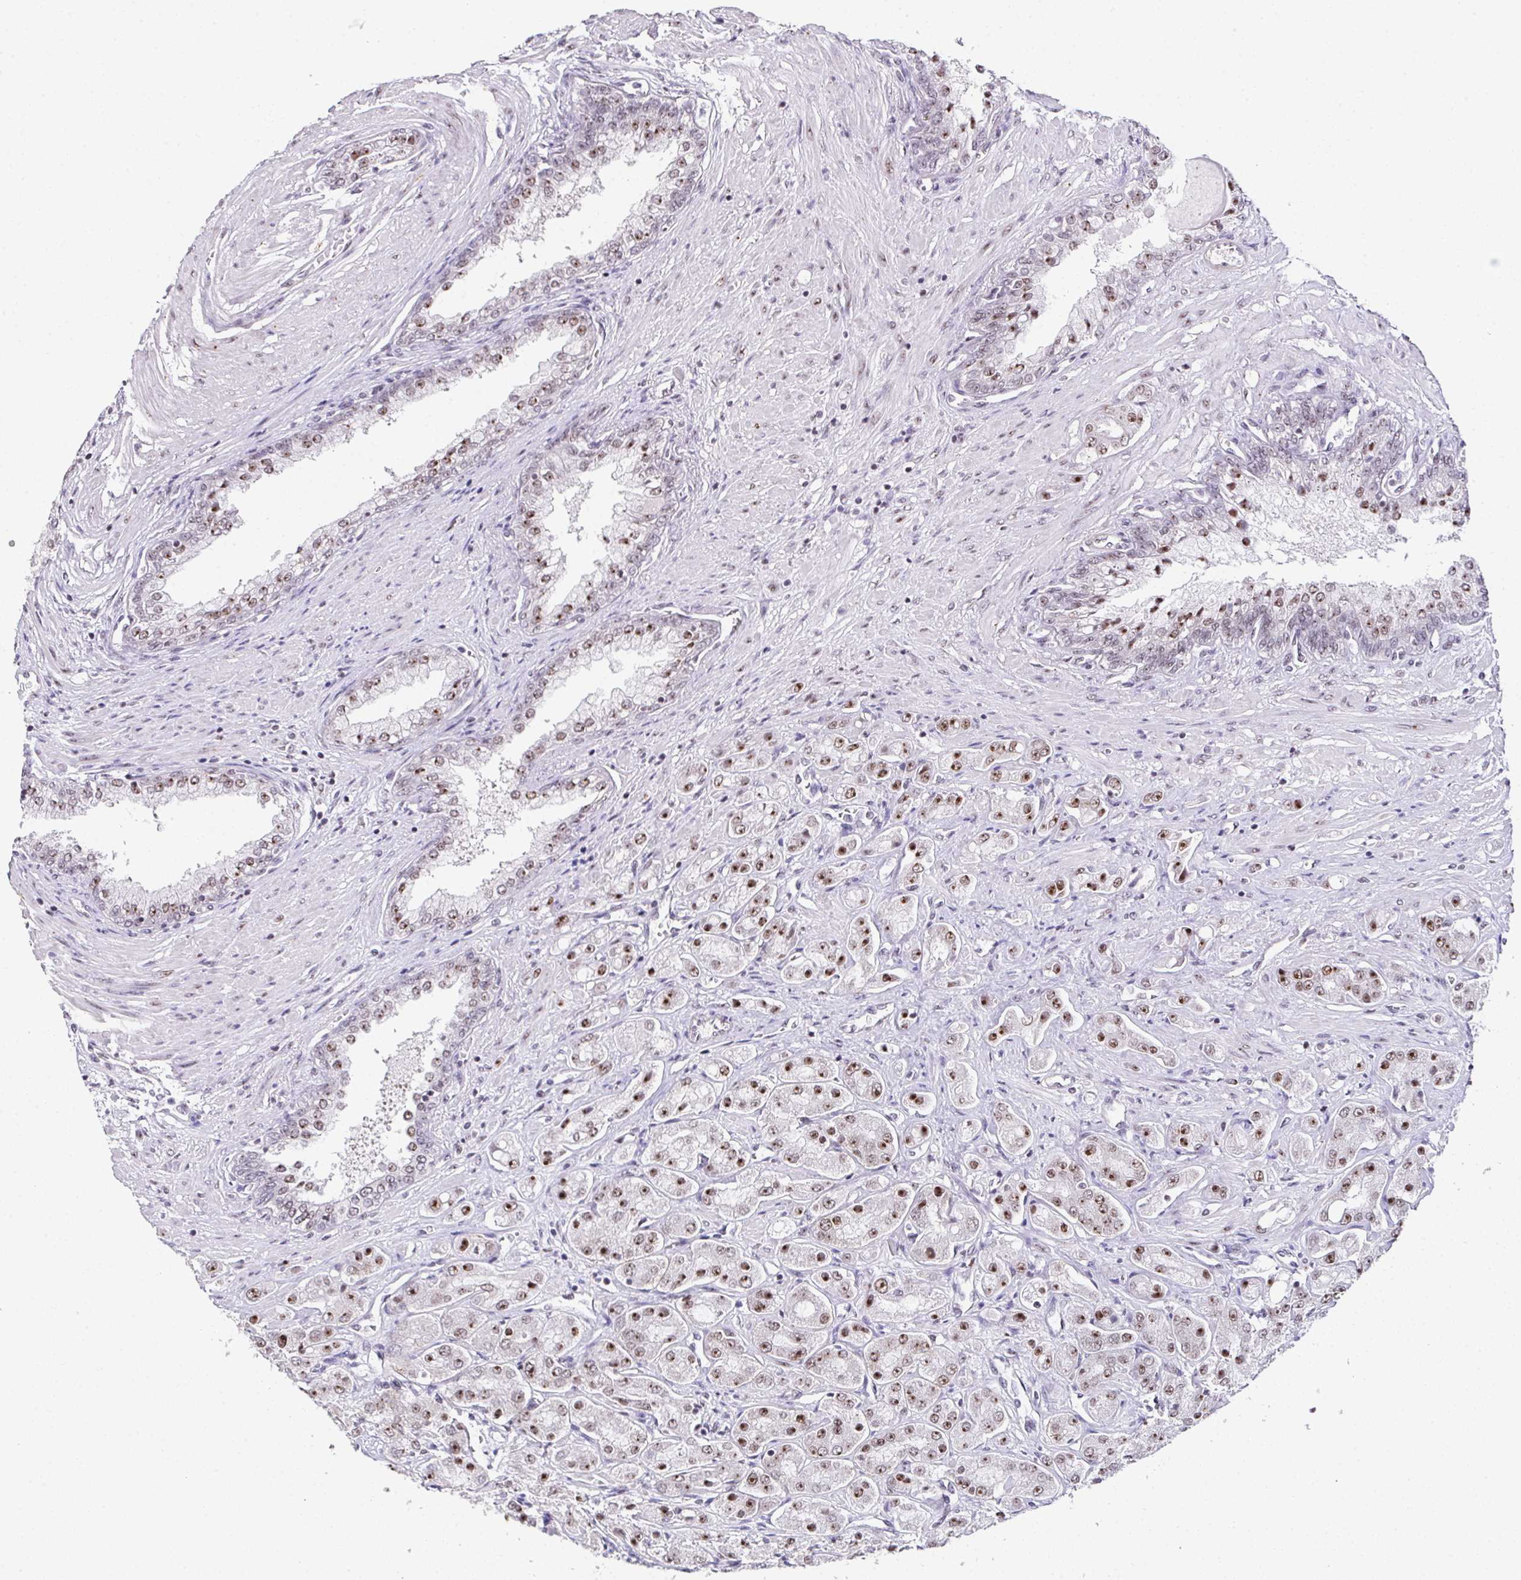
{"staining": {"intensity": "moderate", "quantity": ">75%", "location": "nuclear"}, "tissue": "prostate cancer", "cell_type": "Tumor cells", "image_type": "cancer", "snomed": [{"axis": "morphology", "description": "Adenocarcinoma, High grade"}, {"axis": "topography", "description": "Prostate"}], "caption": "A medium amount of moderate nuclear staining is present in about >75% of tumor cells in prostate cancer tissue. (DAB (3,3'-diaminobenzidine) IHC with brightfield microscopy, high magnification).", "gene": "ZNF800", "patient": {"sex": "male", "age": 67}}